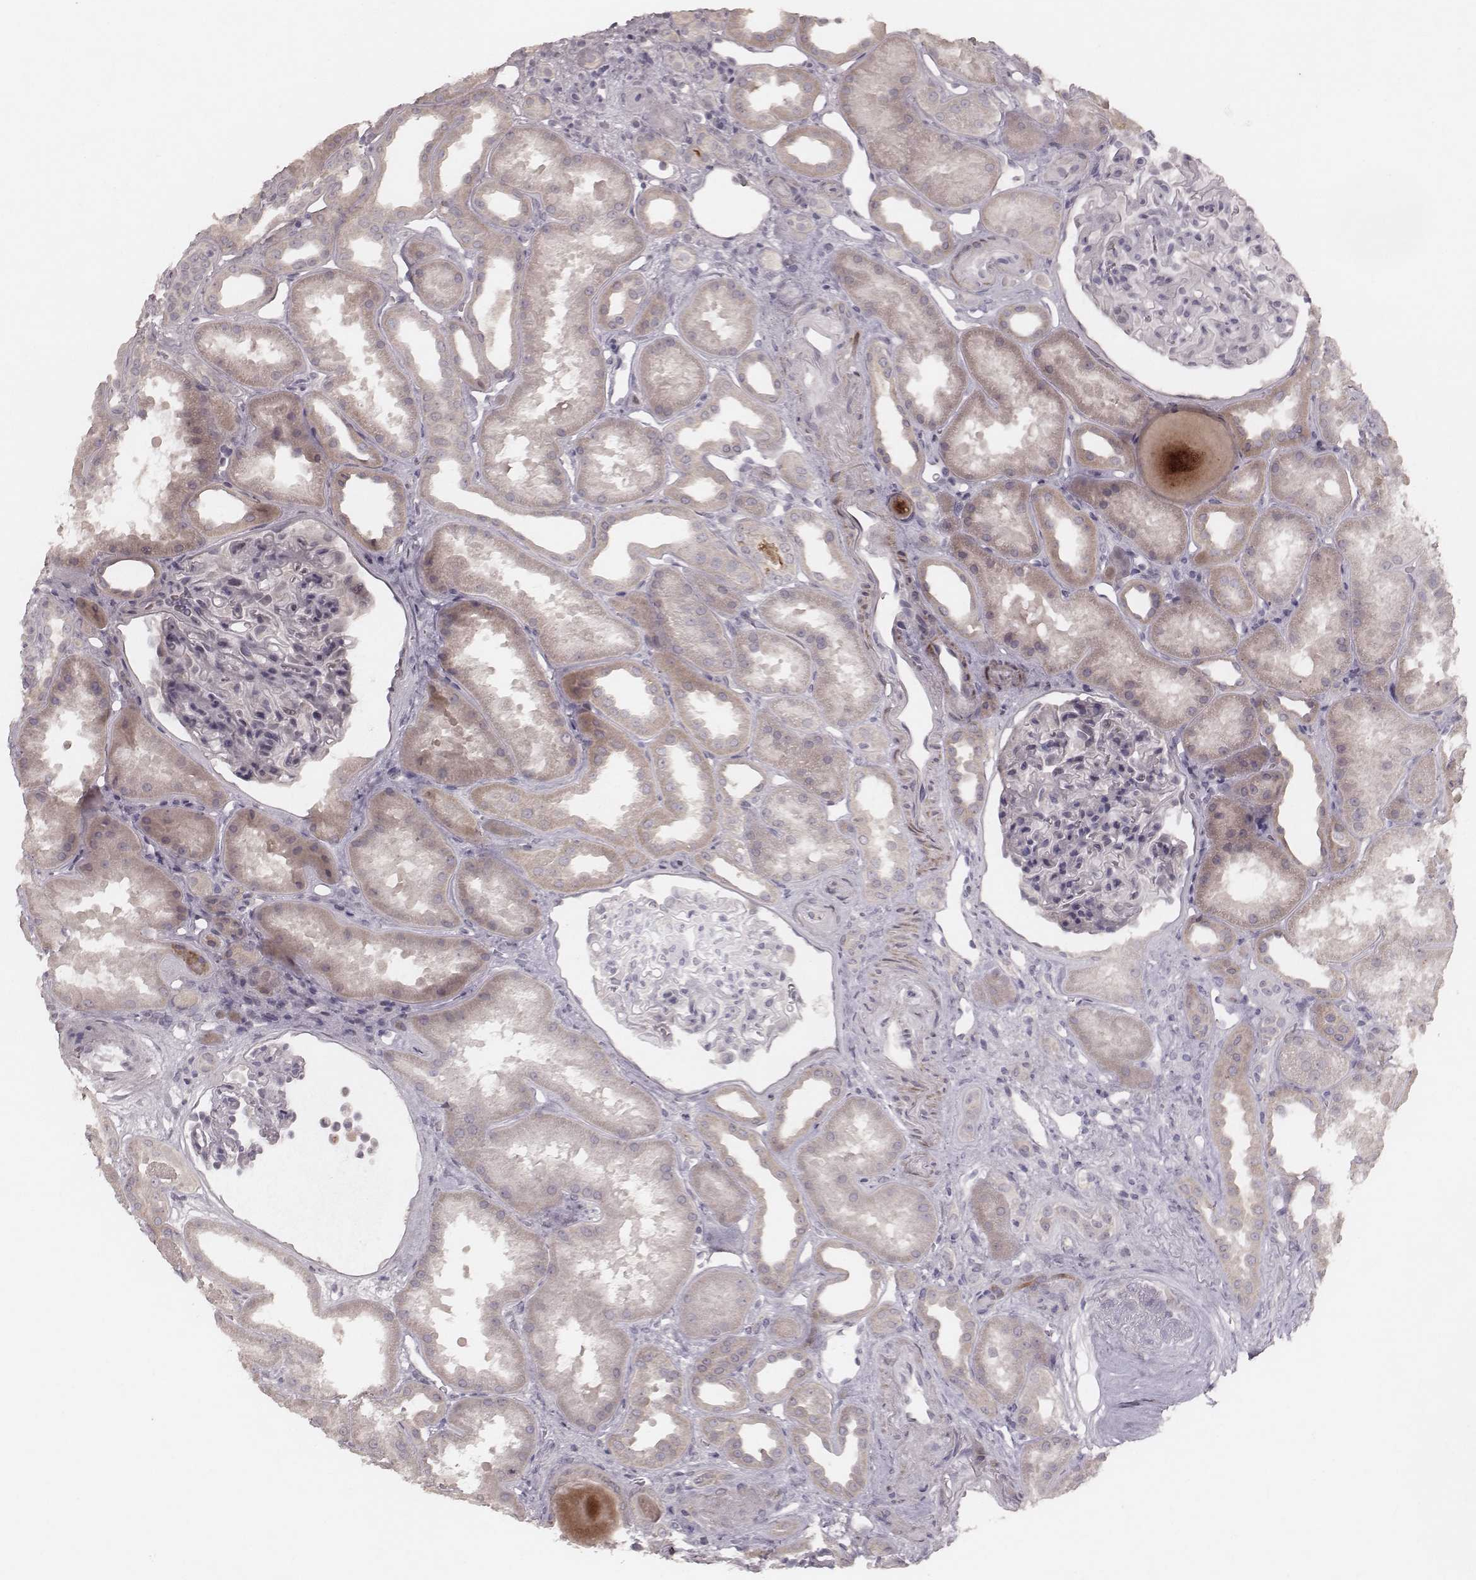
{"staining": {"intensity": "negative", "quantity": "none", "location": "none"}, "tissue": "kidney", "cell_type": "Cells in glomeruli", "image_type": "normal", "snomed": [{"axis": "morphology", "description": "Normal tissue, NOS"}, {"axis": "topography", "description": "Kidney"}], "caption": "High power microscopy histopathology image of an IHC photomicrograph of unremarkable kidney, revealing no significant positivity in cells in glomeruli.", "gene": "FAM13B", "patient": {"sex": "male", "age": 61}}